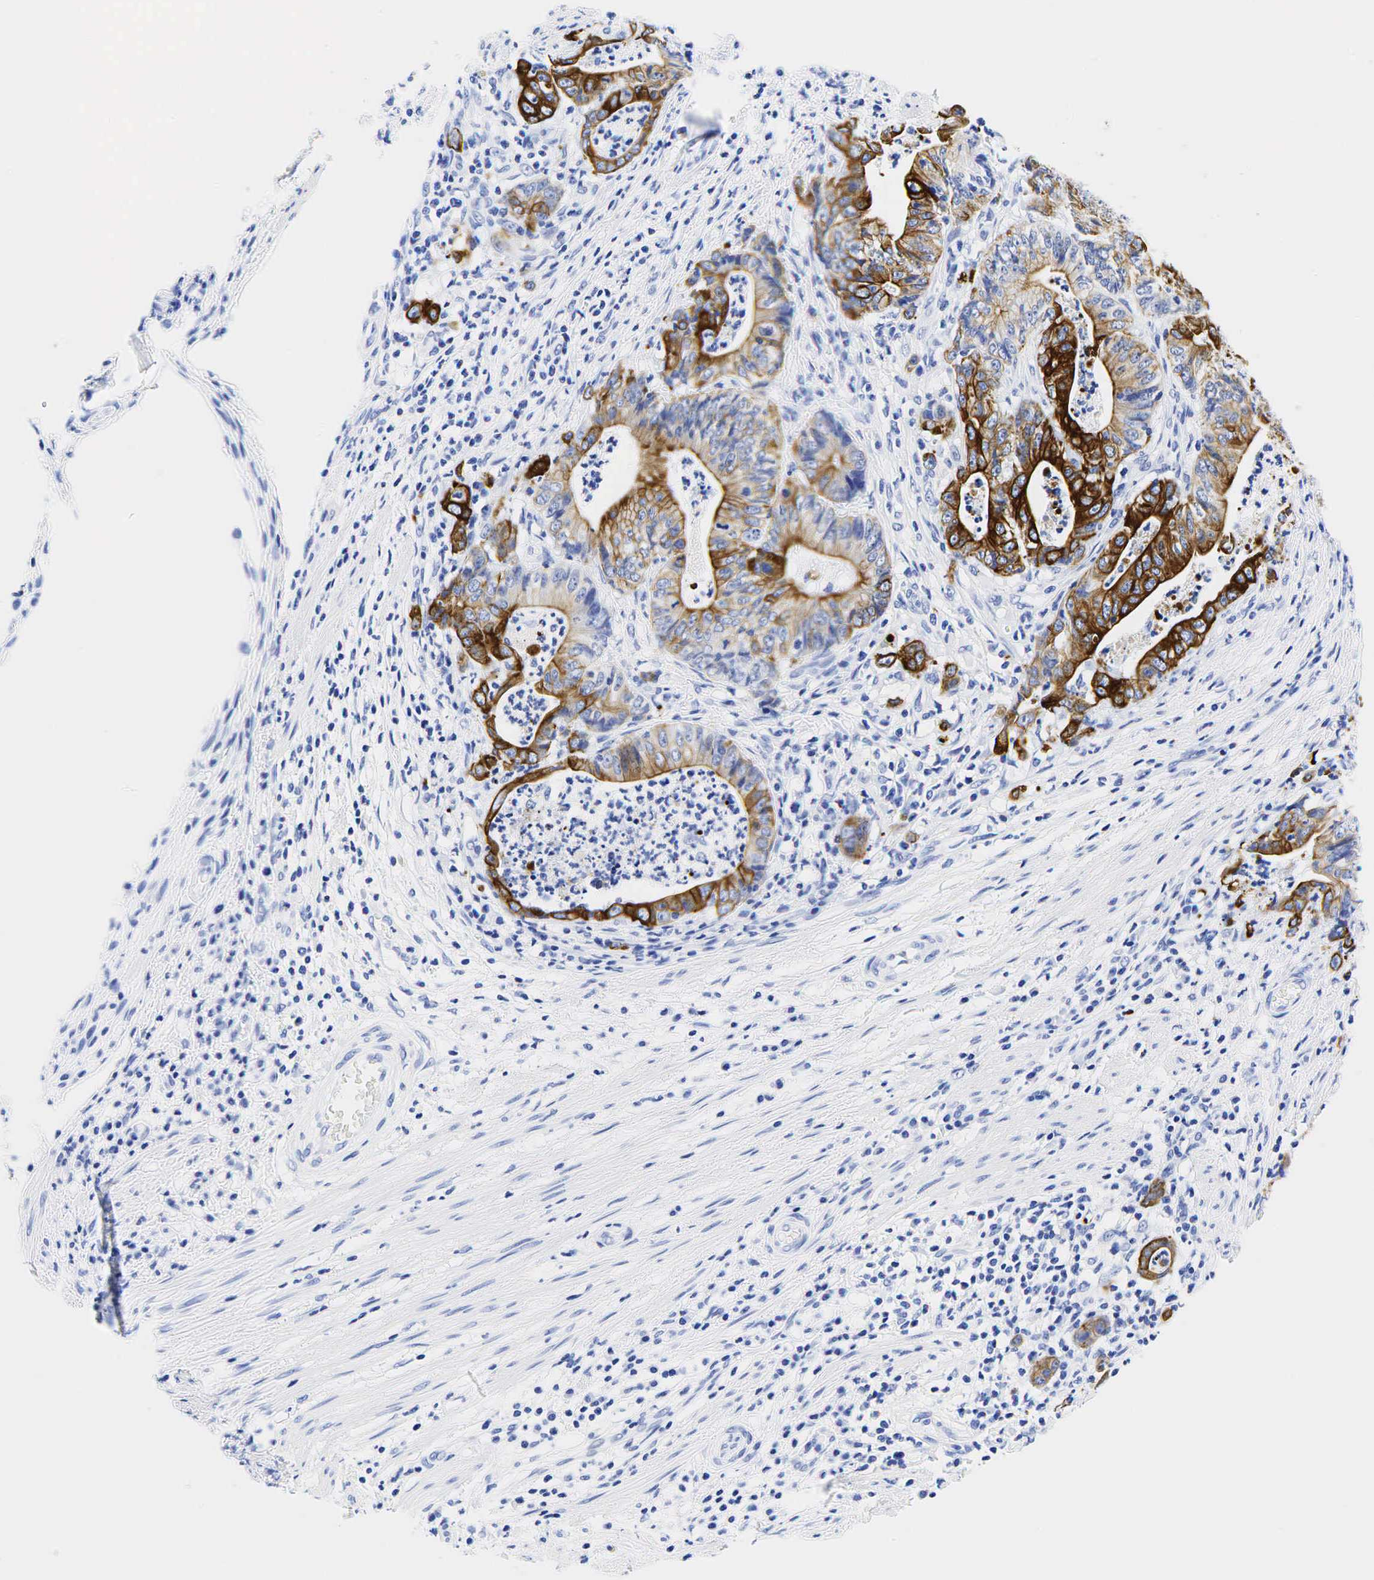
{"staining": {"intensity": "moderate", "quantity": ">75%", "location": "cytoplasmic/membranous"}, "tissue": "stomach cancer", "cell_type": "Tumor cells", "image_type": "cancer", "snomed": [{"axis": "morphology", "description": "Adenocarcinoma, NOS"}, {"axis": "topography", "description": "Stomach, lower"}], "caption": "Human stomach cancer stained with a brown dye displays moderate cytoplasmic/membranous positive positivity in about >75% of tumor cells.", "gene": "KRT19", "patient": {"sex": "female", "age": 86}}